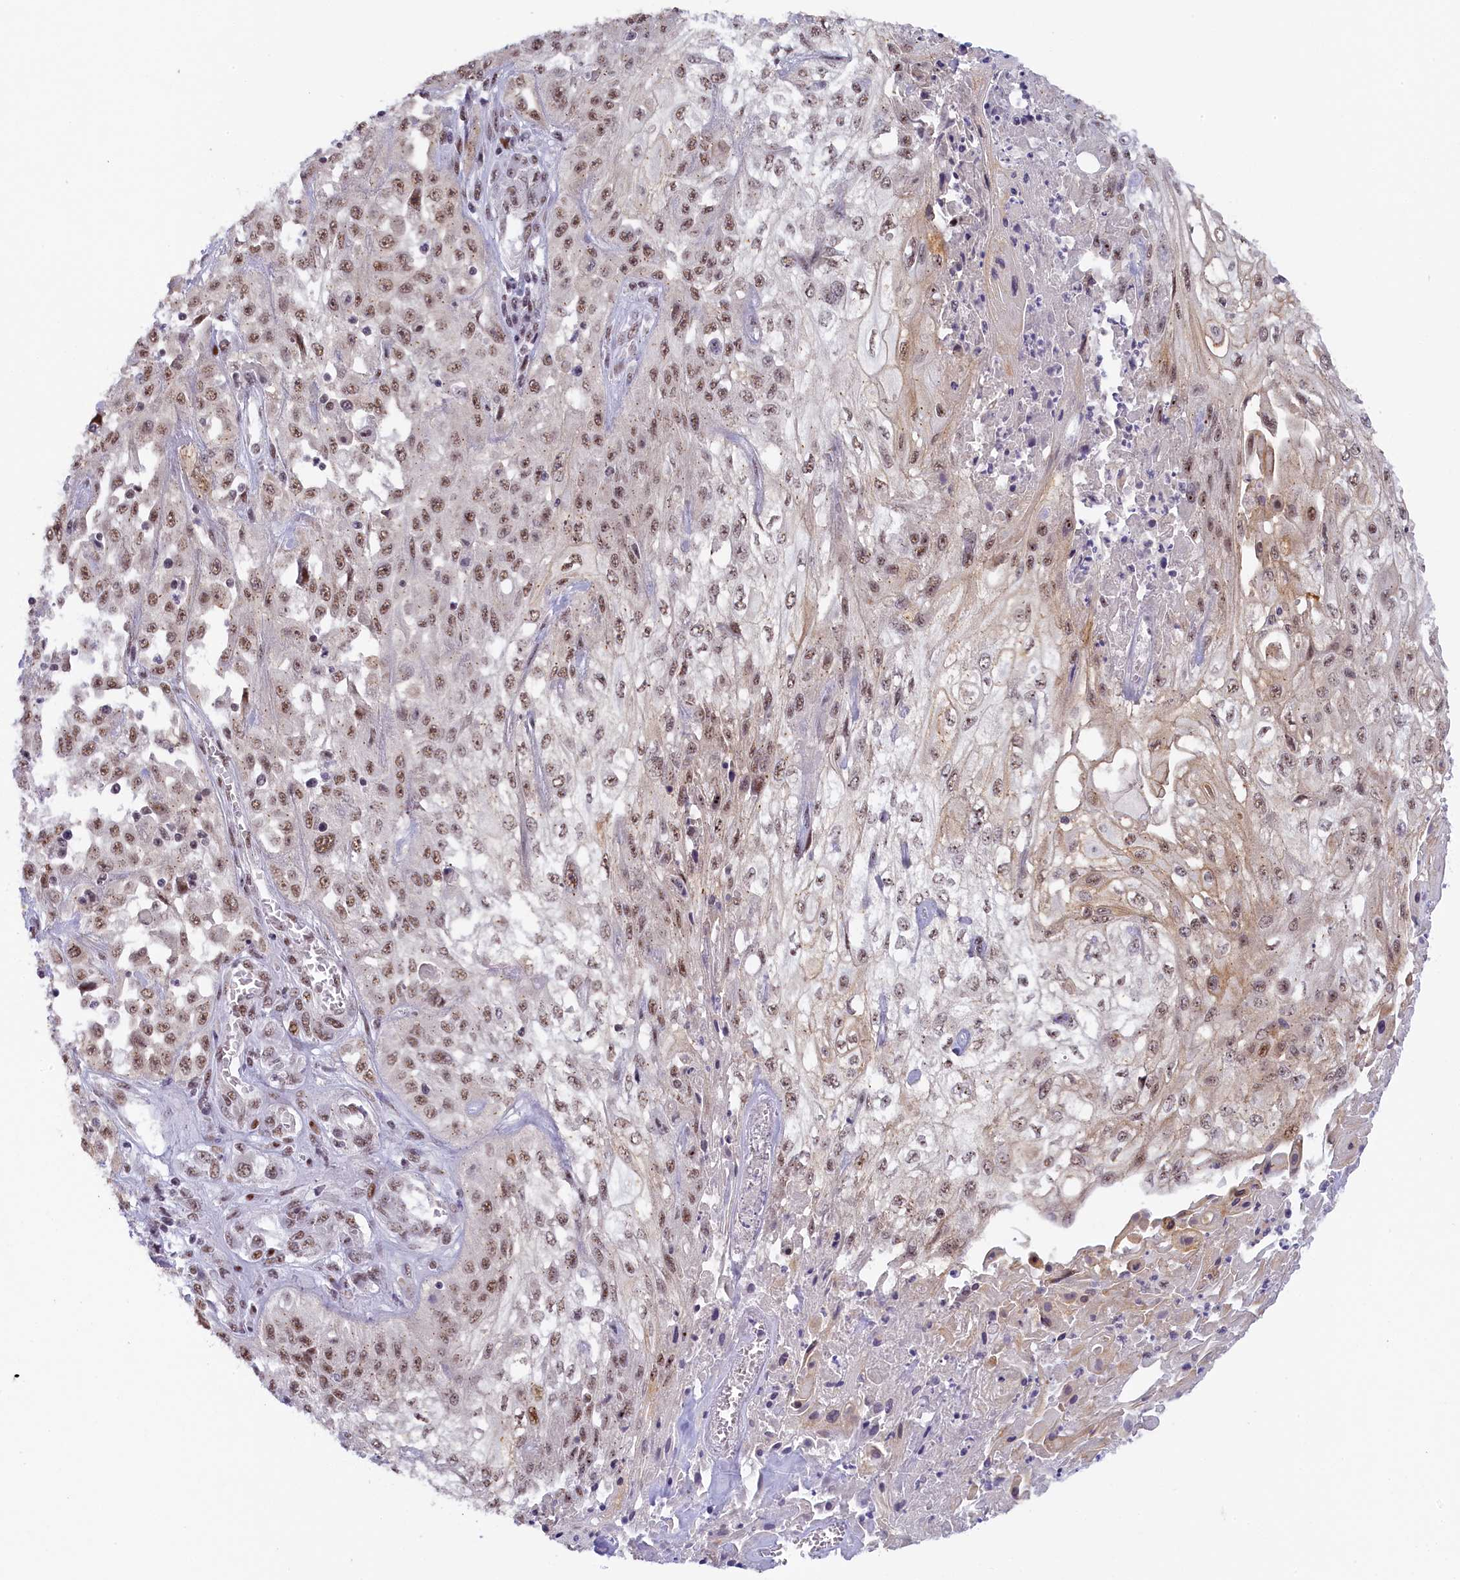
{"staining": {"intensity": "moderate", "quantity": ">75%", "location": "nuclear"}, "tissue": "skin cancer", "cell_type": "Tumor cells", "image_type": "cancer", "snomed": [{"axis": "morphology", "description": "Squamous cell carcinoma, NOS"}, {"axis": "morphology", "description": "Squamous cell carcinoma, metastatic, NOS"}, {"axis": "topography", "description": "Skin"}, {"axis": "topography", "description": "Lymph node"}], "caption": "This is an image of immunohistochemistry staining of squamous cell carcinoma (skin), which shows moderate positivity in the nuclear of tumor cells.", "gene": "SEC31B", "patient": {"sex": "male", "age": 75}}